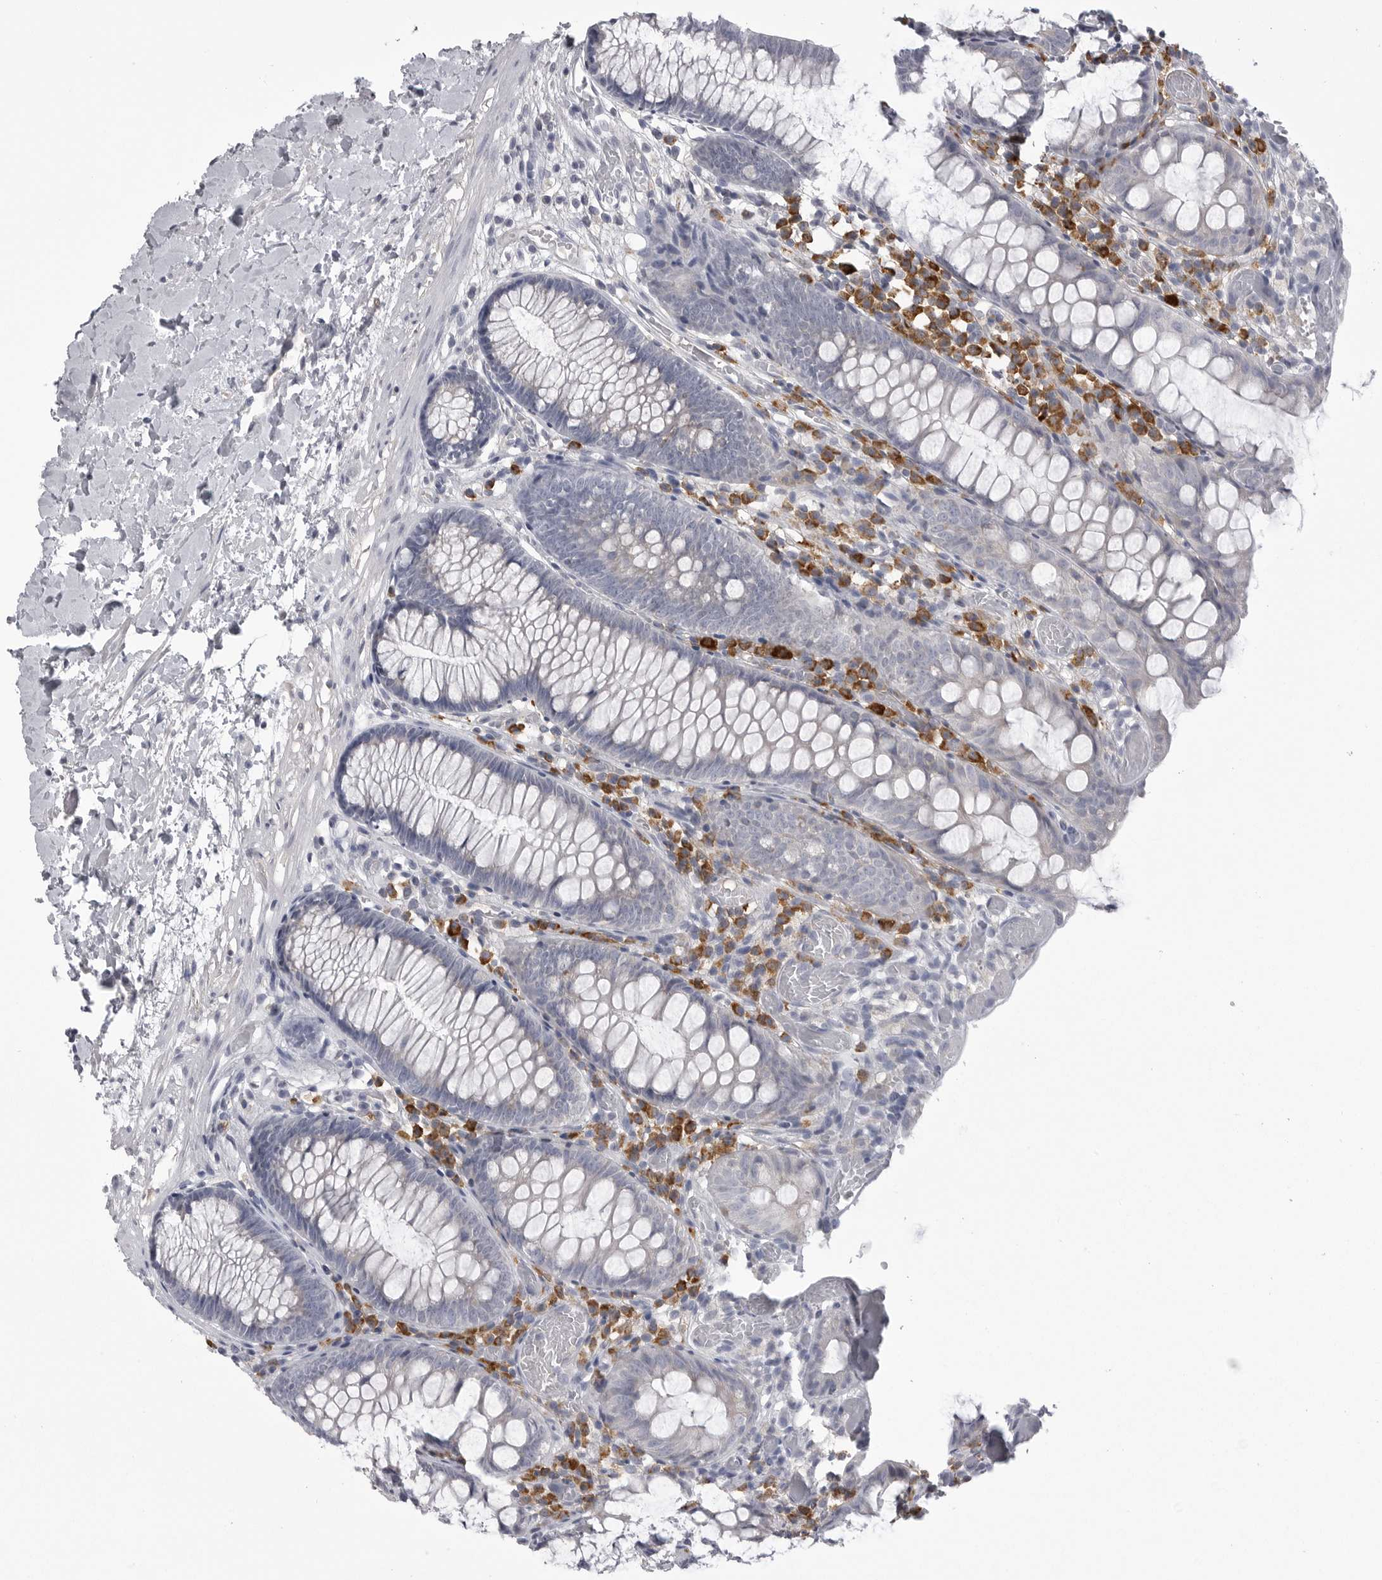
{"staining": {"intensity": "negative", "quantity": "none", "location": "none"}, "tissue": "colon", "cell_type": "Endothelial cells", "image_type": "normal", "snomed": [{"axis": "morphology", "description": "Normal tissue, NOS"}, {"axis": "topography", "description": "Colon"}], "caption": "There is no significant staining in endothelial cells of colon. (Brightfield microscopy of DAB immunohistochemistry at high magnification).", "gene": "FKBP2", "patient": {"sex": "male", "age": 14}}